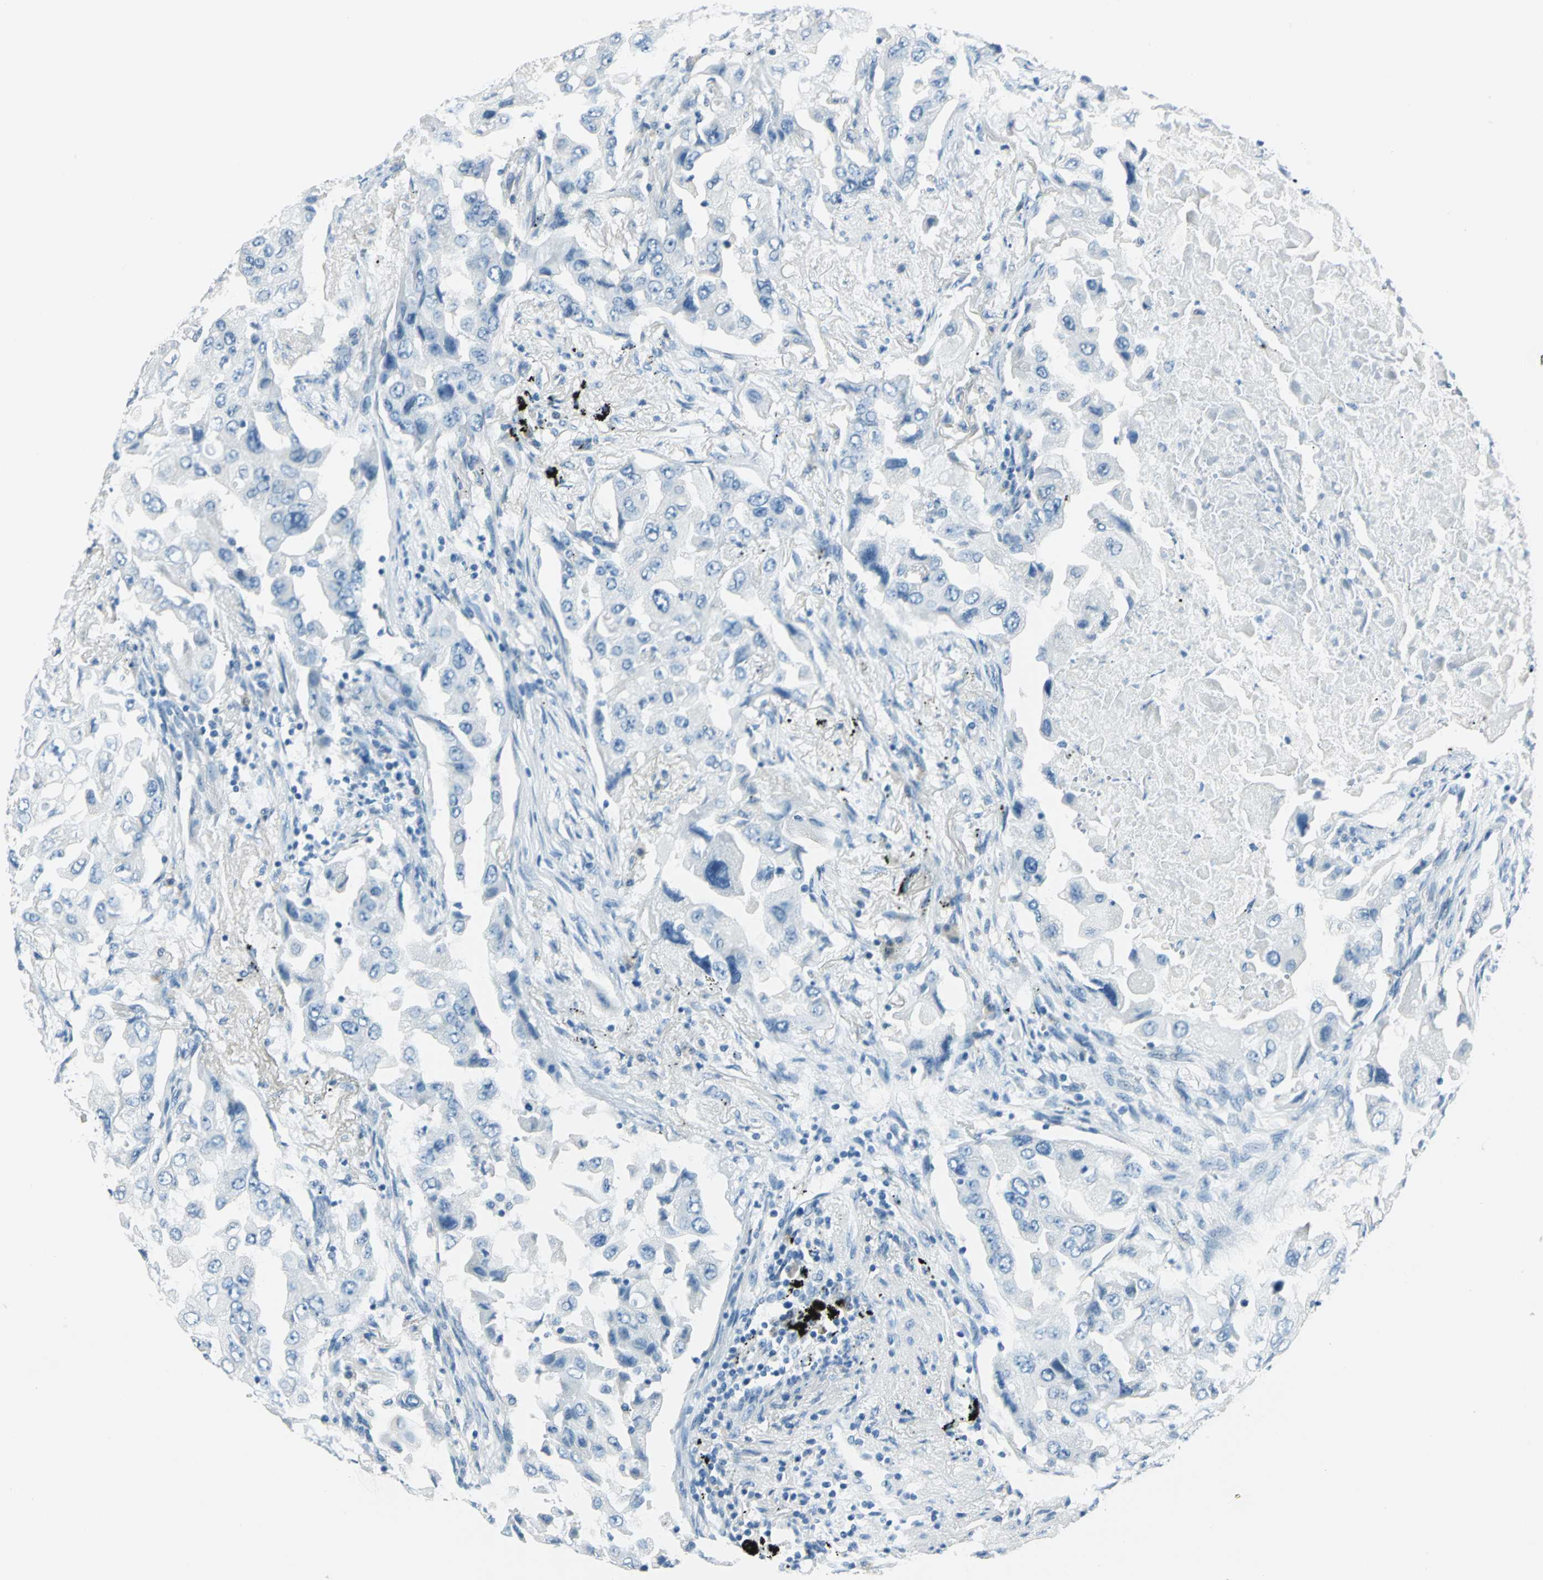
{"staining": {"intensity": "negative", "quantity": "none", "location": "none"}, "tissue": "lung cancer", "cell_type": "Tumor cells", "image_type": "cancer", "snomed": [{"axis": "morphology", "description": "Adenocarcinoma, NOS"}, {"axis": "topography", "description": "Lung"}], "caption": "IHC of human lung cancer (adenocarcinoma) demonstrates no positivity in tumor cells.", "gene": "AKR1A1", "patient": {"sex": "female", "age": 65}}